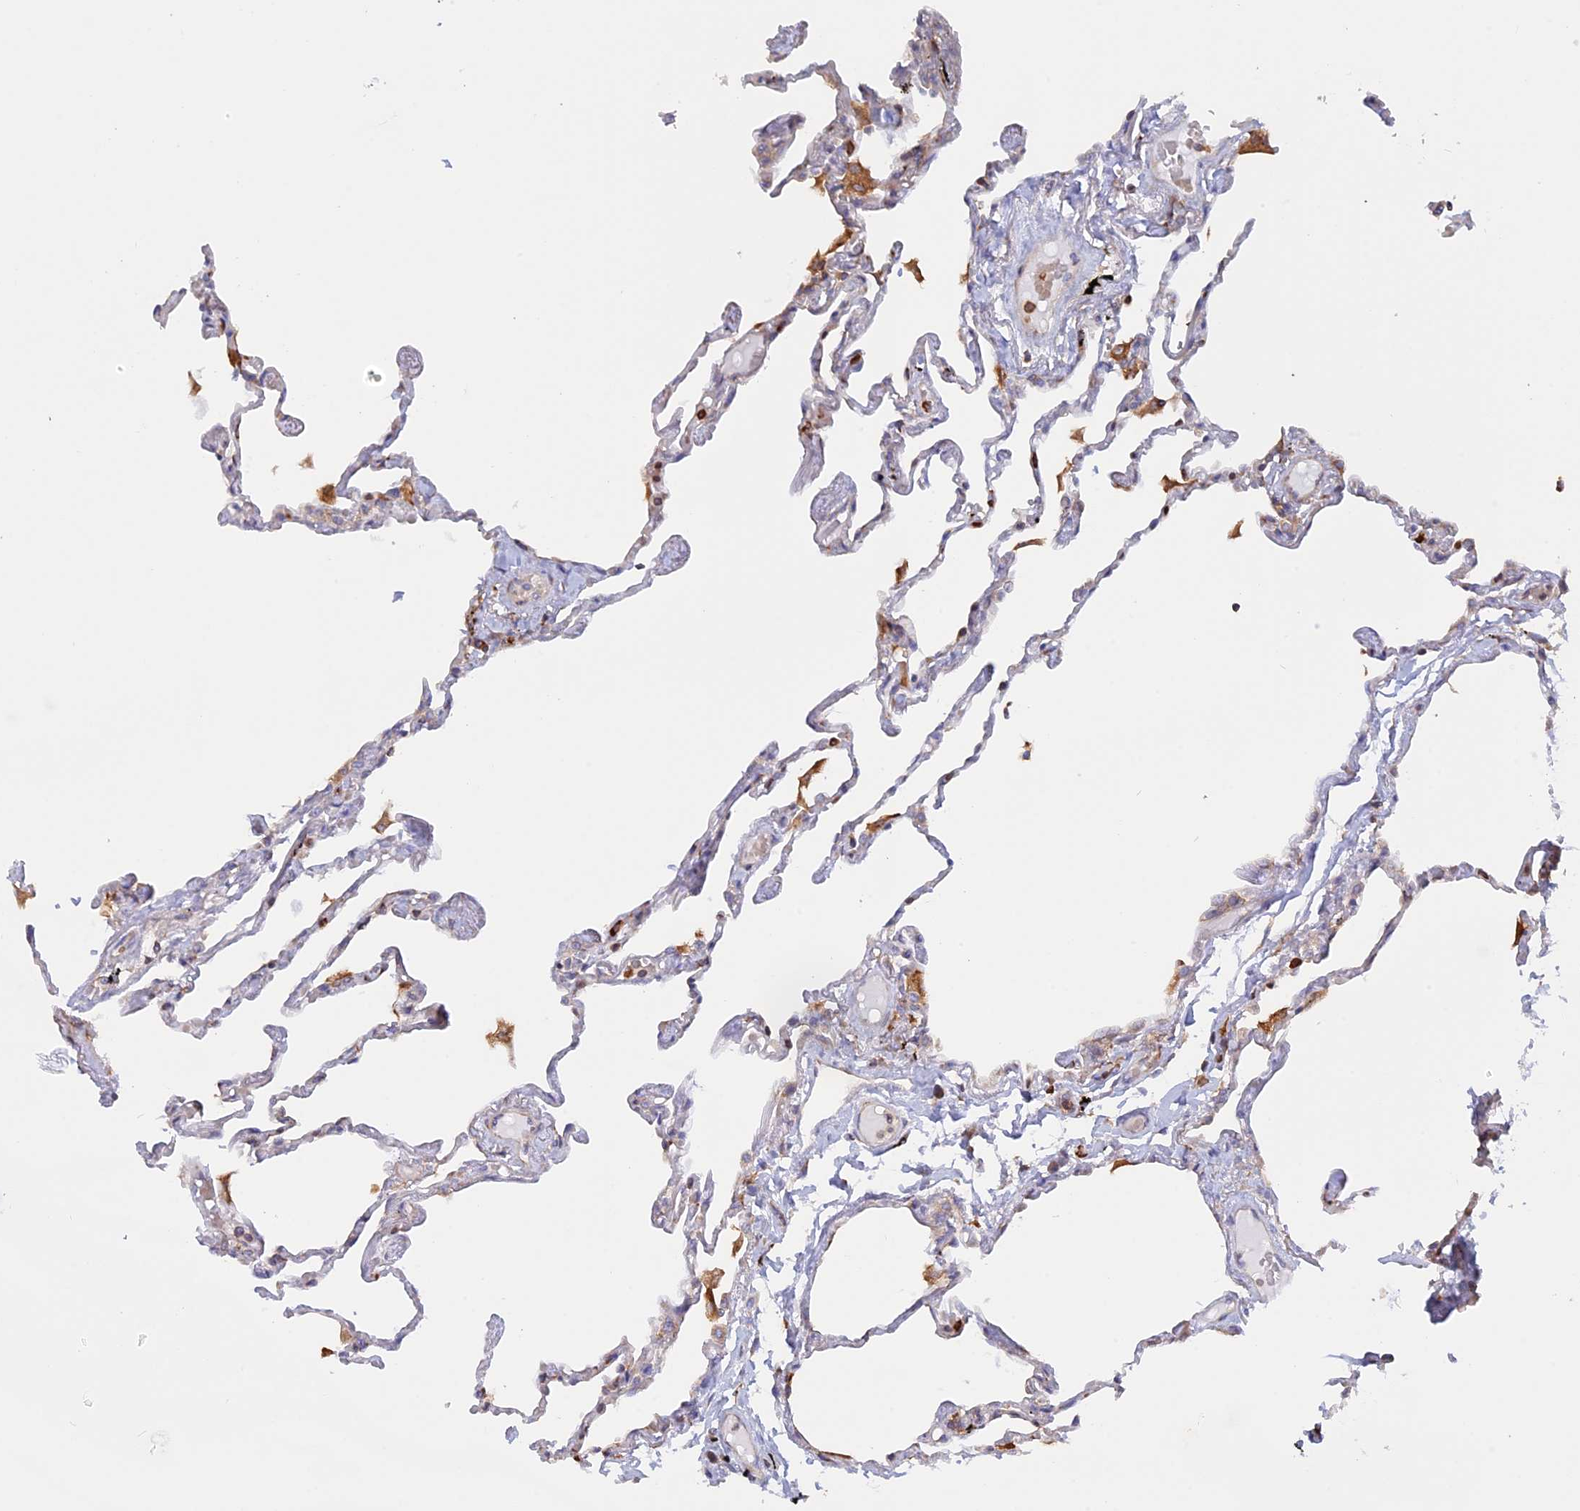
{"staining": {"intensity": "negative", "quantity": "none", "location": "none"}, "tissue": "lung", "cell_type": "Alveolar cells", "image_type": "normal", "snomed": [{"axis": "morphology", "description": "Normal tissue, NOS"}, {"axis": "topography", "description": "Lung"}], "caption": "A high-resolution histopathology image shows immunohistochemistry staining of unremarkable lung, which demonstrates no significant staining in alveolar cells. (Brightfield microscopy of DAB immunohistochemistry (IHC) at high magnification).", "gene": "GMIP", "patient": {"sex": "female", "age": 67}}